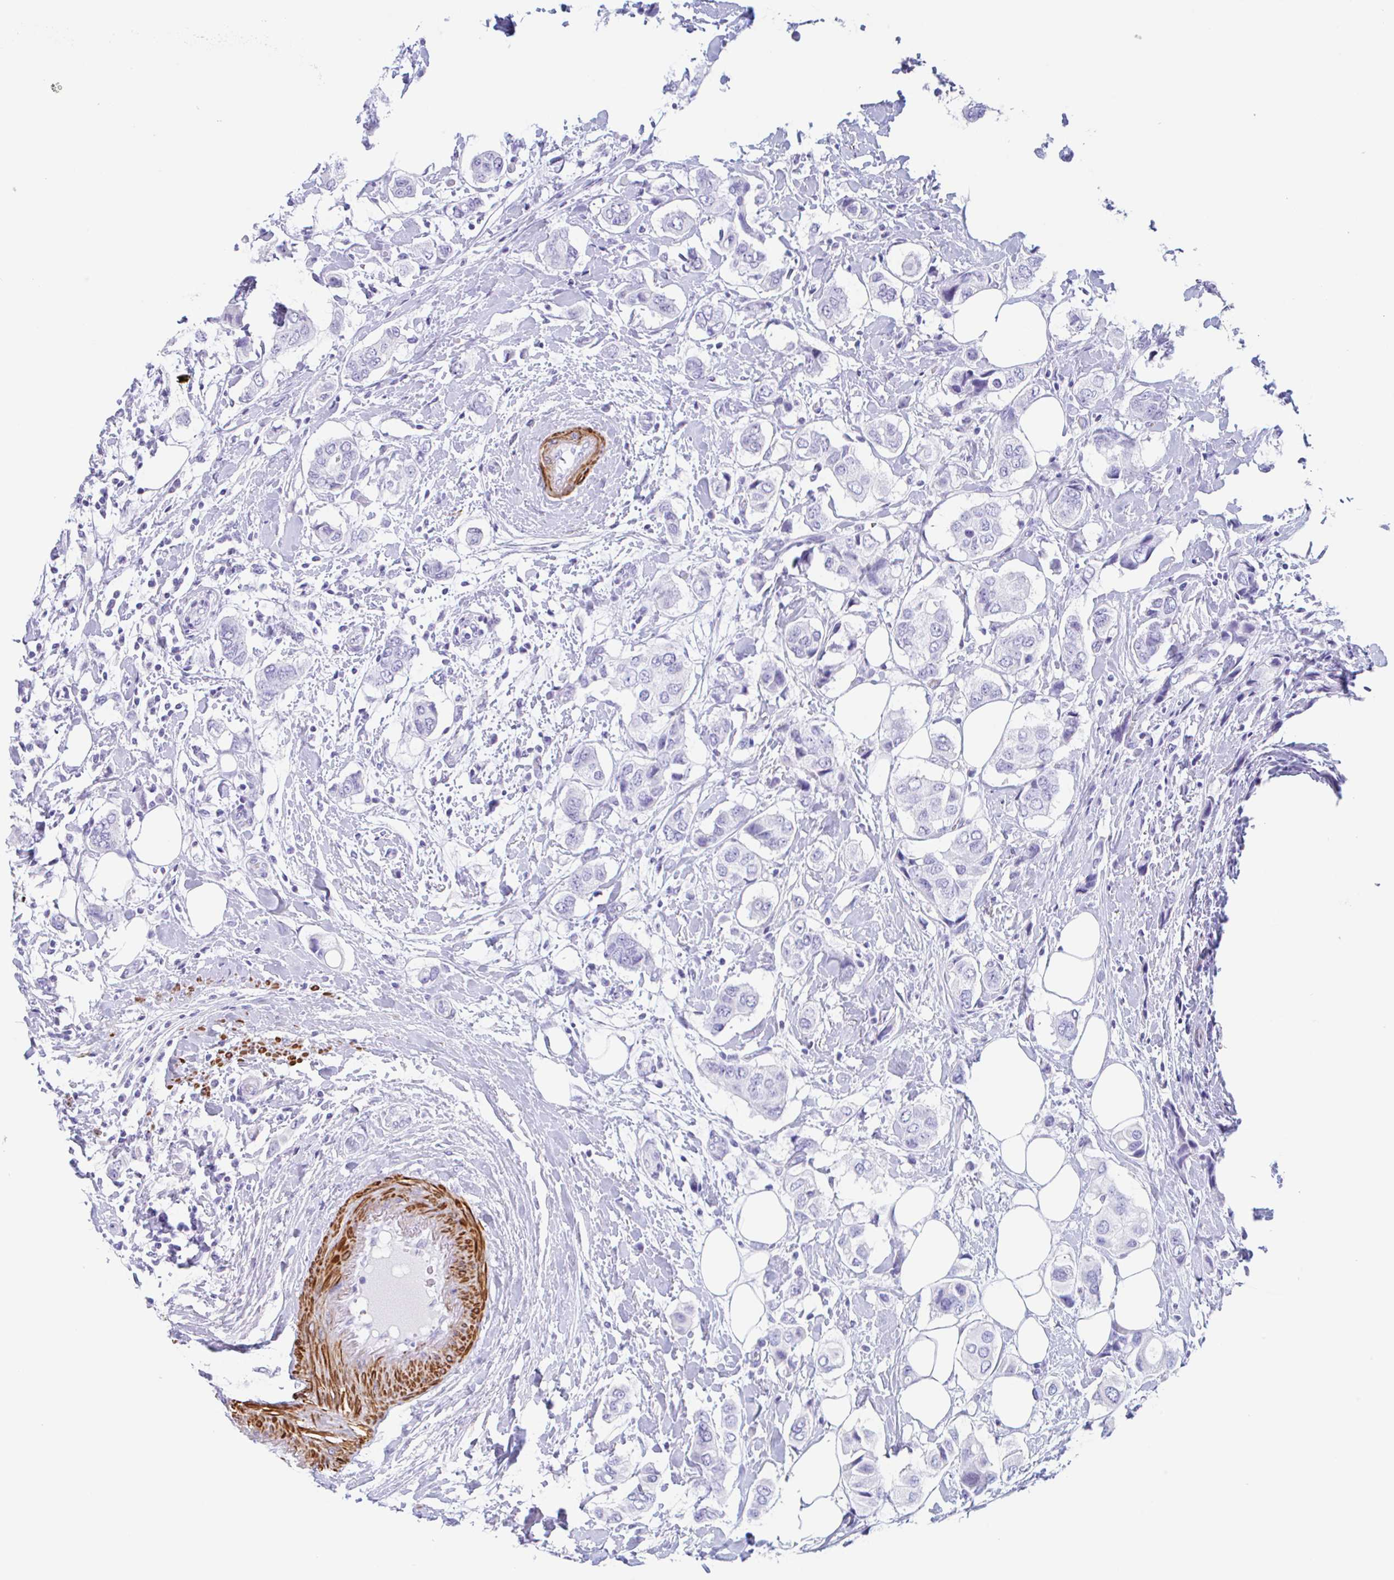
{"staining": {"intensity": "negative", "quantity": "none", "location": "none"}, "tissue": "breast cancer", "cell_type": "Tumor cells", "image_type": "cancer", "snomed": [{"axis": "morphology", "description": "Lobular carcinoma"}, {"axis": "topography", "description": "Breast"}], "caption": "Tumor cells show no significant expression in breast cancer.", "gene": "TAS2R41", "patient": {"sex": "female", "age": 51}}